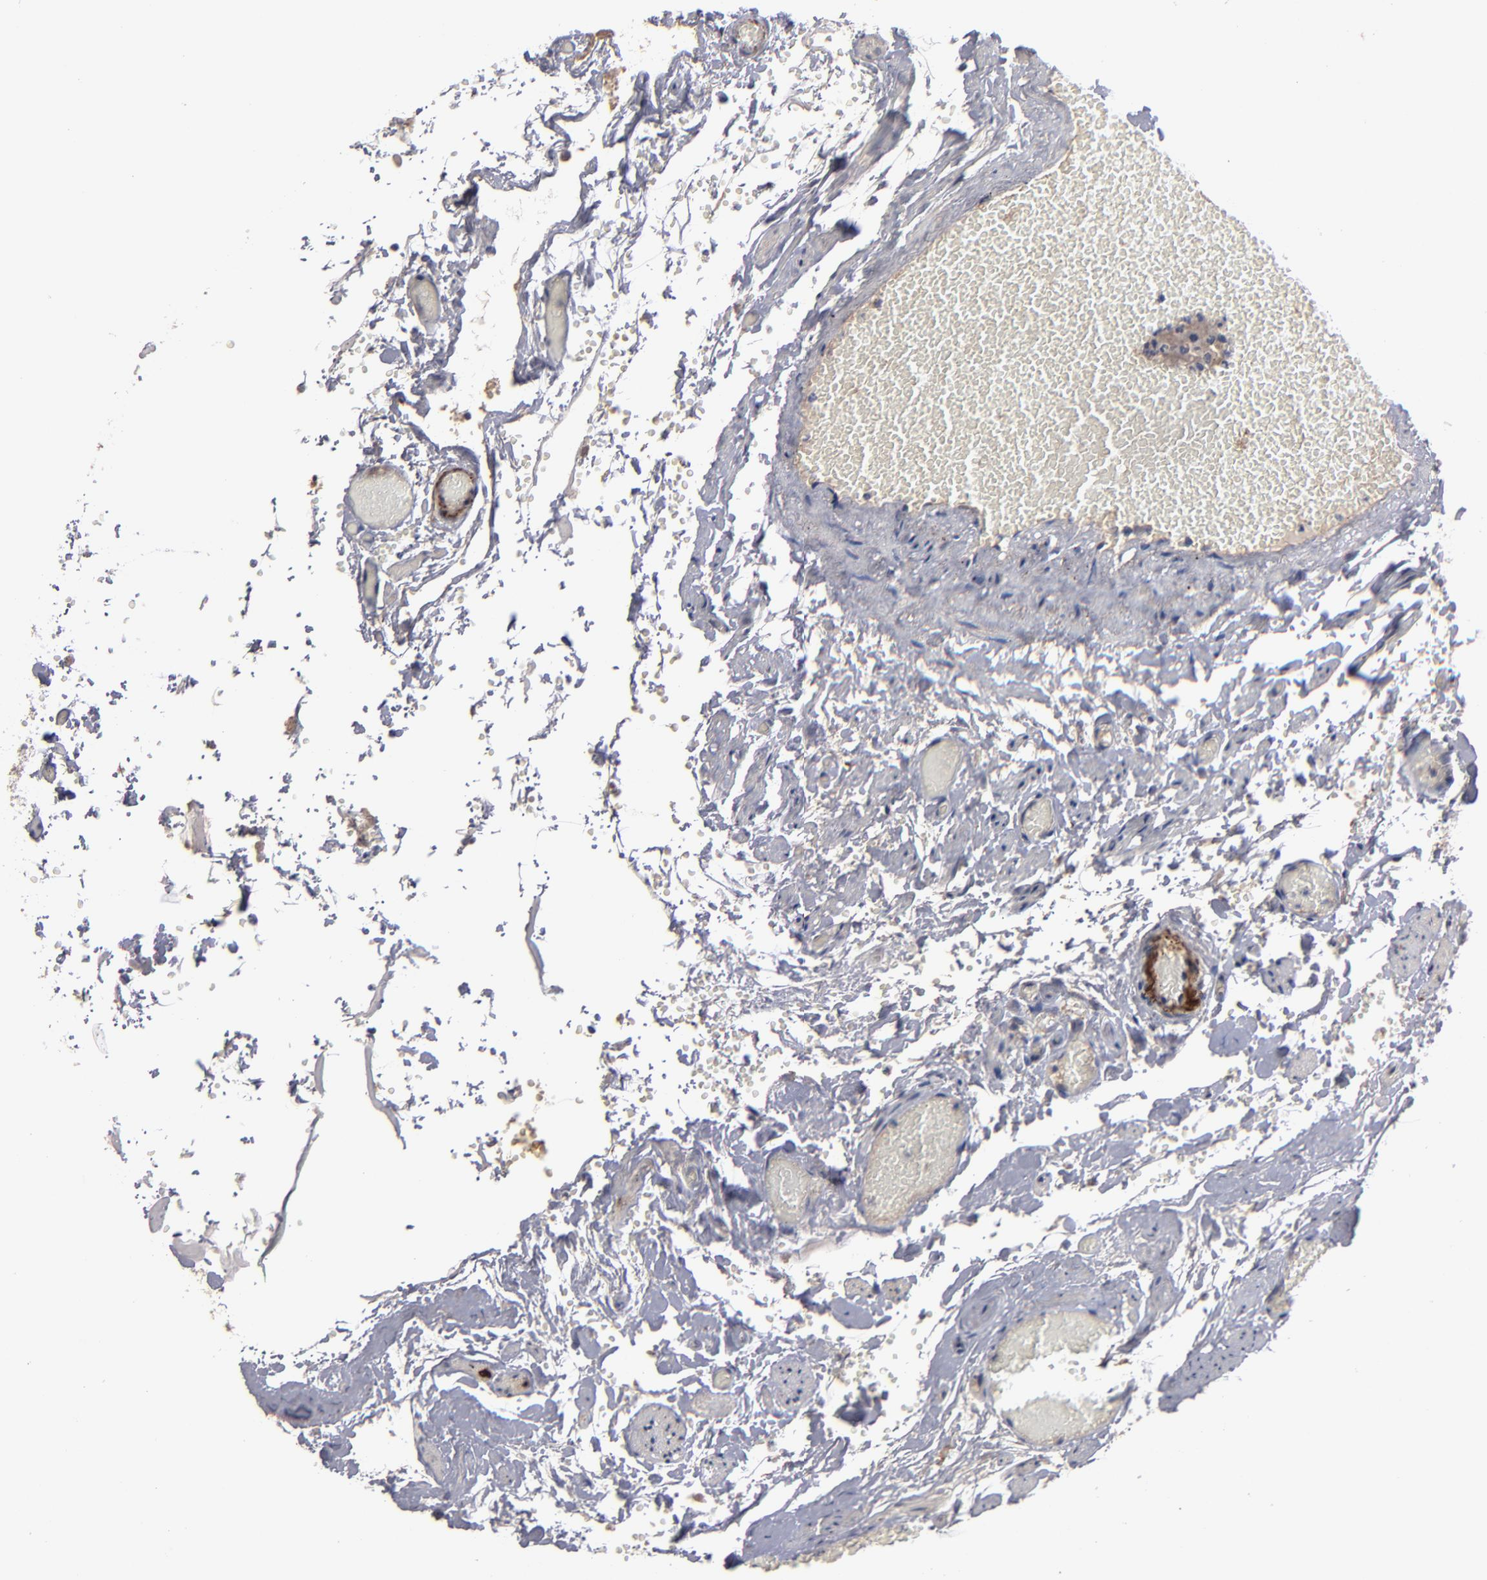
{"staining": {"intensity": "weak", "quantity": "25%-75%", "location": "cytoplasmic/membranous"}, "tissue": "fallopian tube", "cell_type": "Glandular cells", "image_type": "normal", "snomed": [{"axis": "morphology", "description": "Normal tissue, NOS"}, {"axis": "topography", "description": "Fallopian tube"}, {"axis": "topography", "description": "Ovary"}], "caption": "Weak cytoplasmic/membranous expression is present in approximately 25%-75% of glandular cells in unremarkable fallopian tube. Using DAB (brown) and hematoxylin (blue) stains, captured at high magnification using brightfield microscopy.", "gene": "GPM6B", "patient": {"sex": "female", "age": 69}}